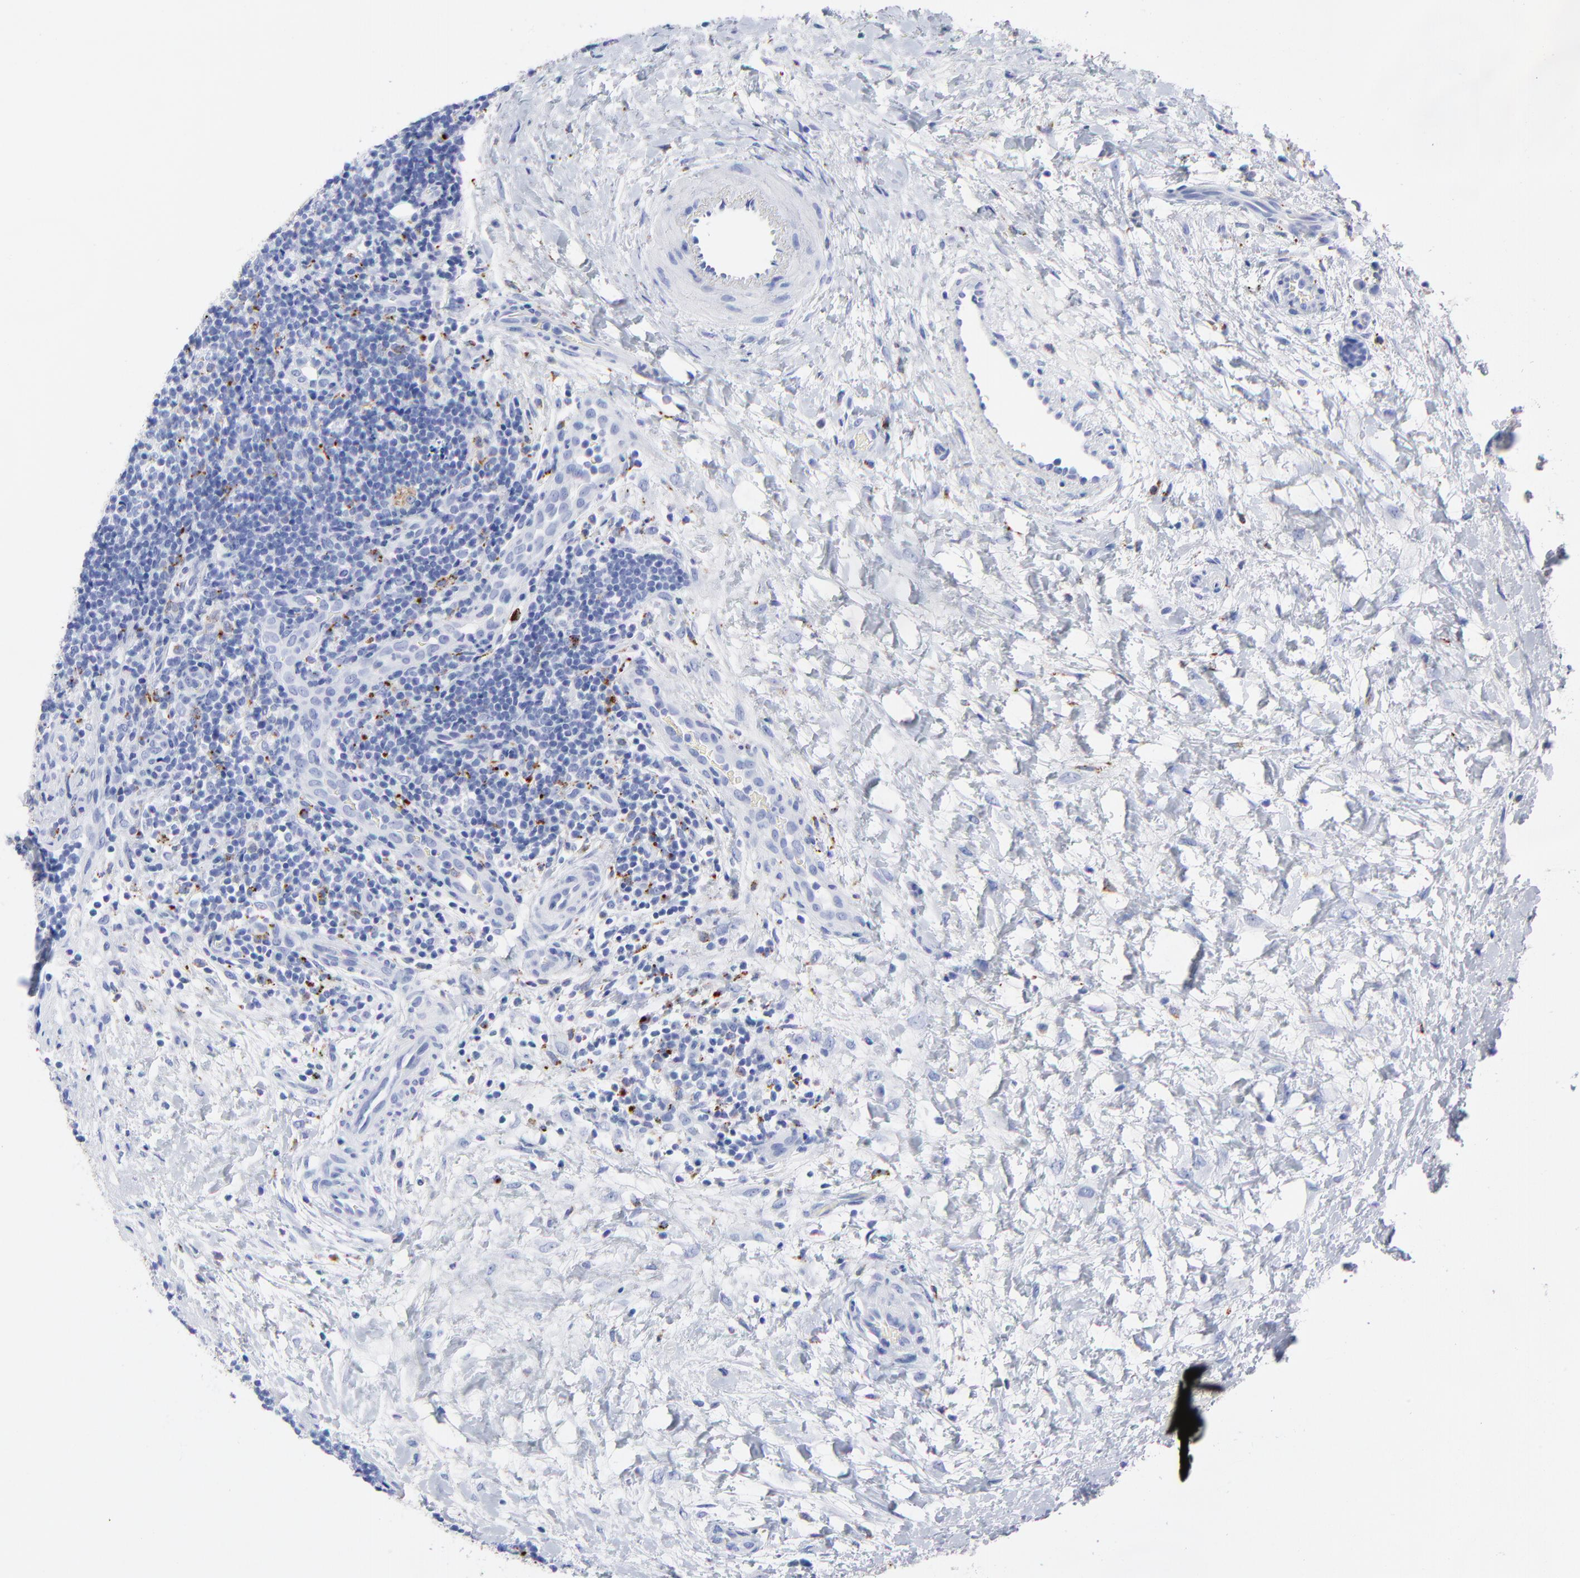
{"staining": {"intensity": "strong", "quantity": "<25%", "location": "cytoplasmic/membranous"}, "tissue": "lymphoma", "cell_type": "Tumor cells", "image_type": "cancer", "snomed": [{"axis": "morphology", "description": "Malignant lymphoma, non-Hodgkin's type, Low grade"}, {"axis": "topography", "description": "Lymph node"}], "caption": "There is medium levels of strong cytoplasmic/membranous positivity in tumor cells of malignant lymphoma, non-Hodgkin's type (low-grade), as demonstrated by immunohistochemical staining (brown color).", "gene": "CPVL", "patient": {"sex": "female", "age": 76}}